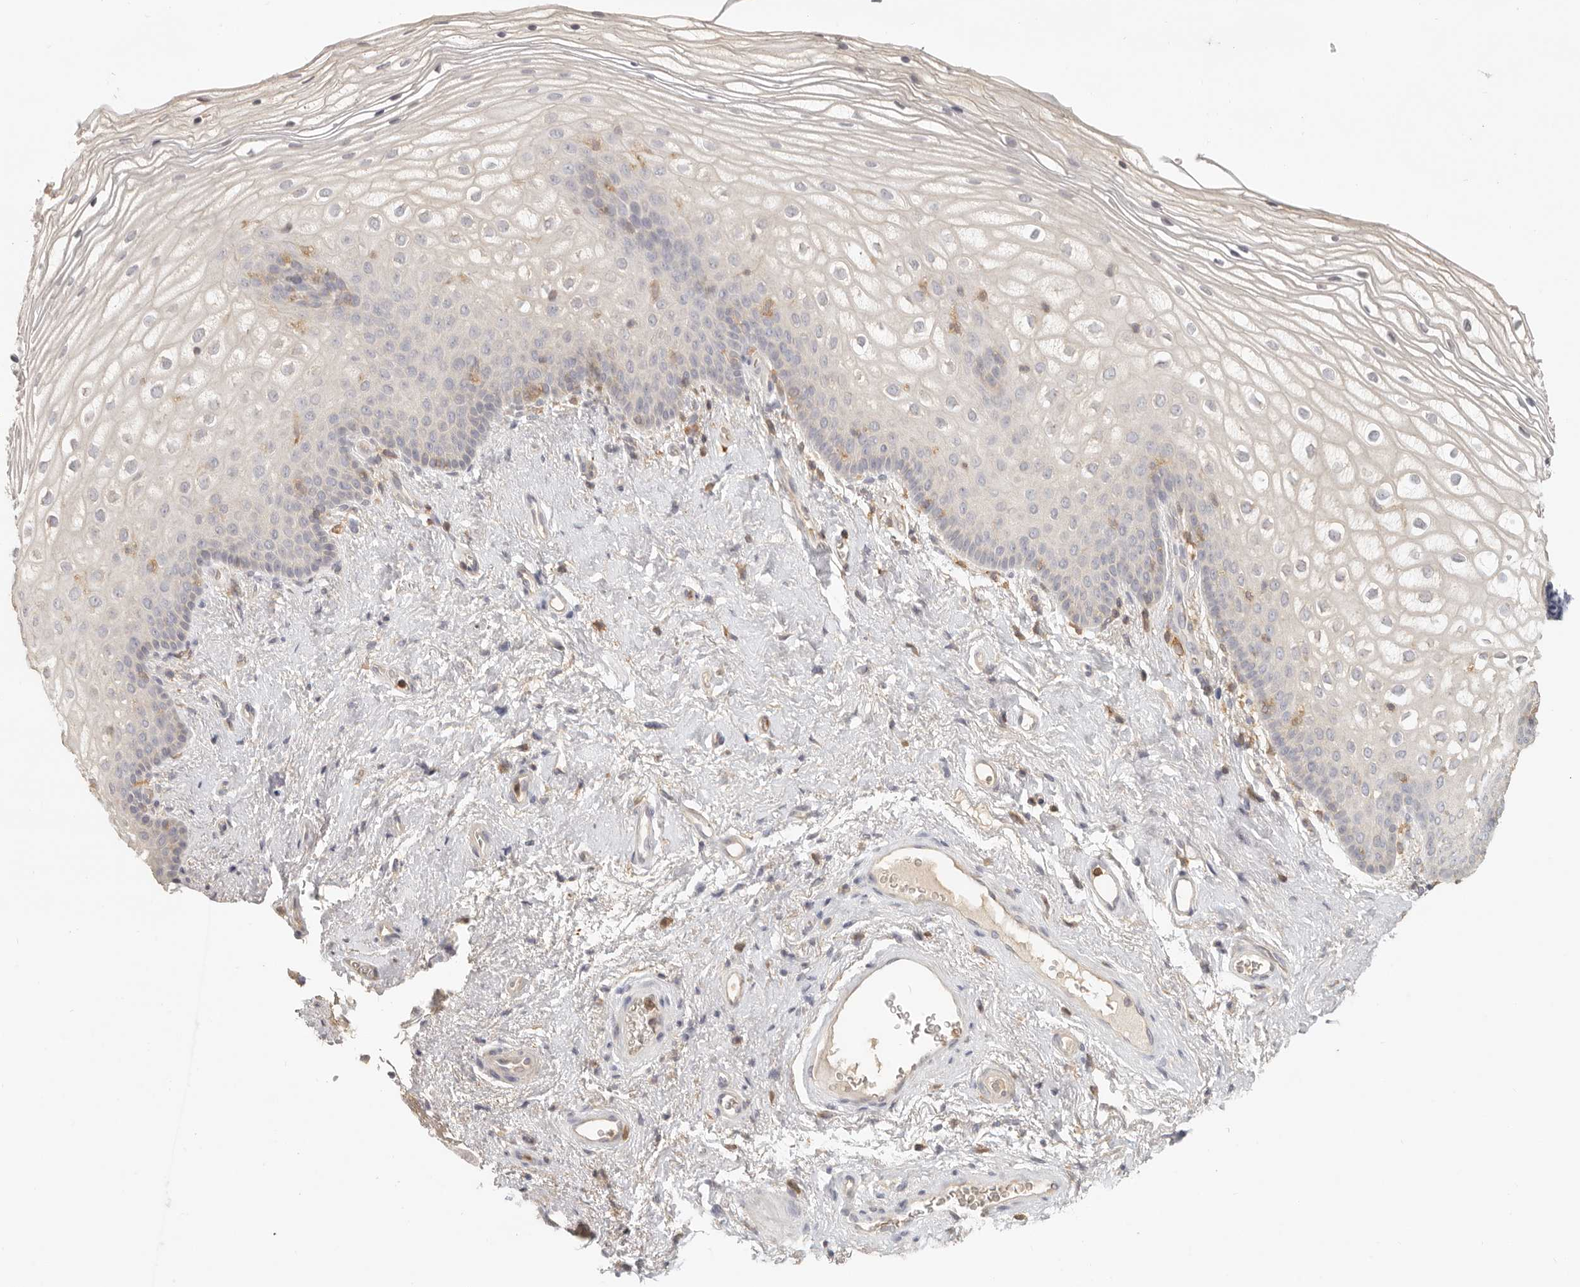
{"staining": {"intensity": "negative", "quantity": "none", "location": "none"}, "tissue": "vagina", "cell_type": "Squamous epithelial cells", "image_type": "normal", "snomed": [{"axis": "morphology", "description": "Normal tissue, NOS"}, {"axis": "topography", "description": "Vagina"}], "caption": "Immunohistochemistry photomicrograph of benign vagina stained for a protein (brown), which exhibits no expression in squamous epithelial cells.", "gene": "CSK", "patient": {"sex": "female", "age": 60}}